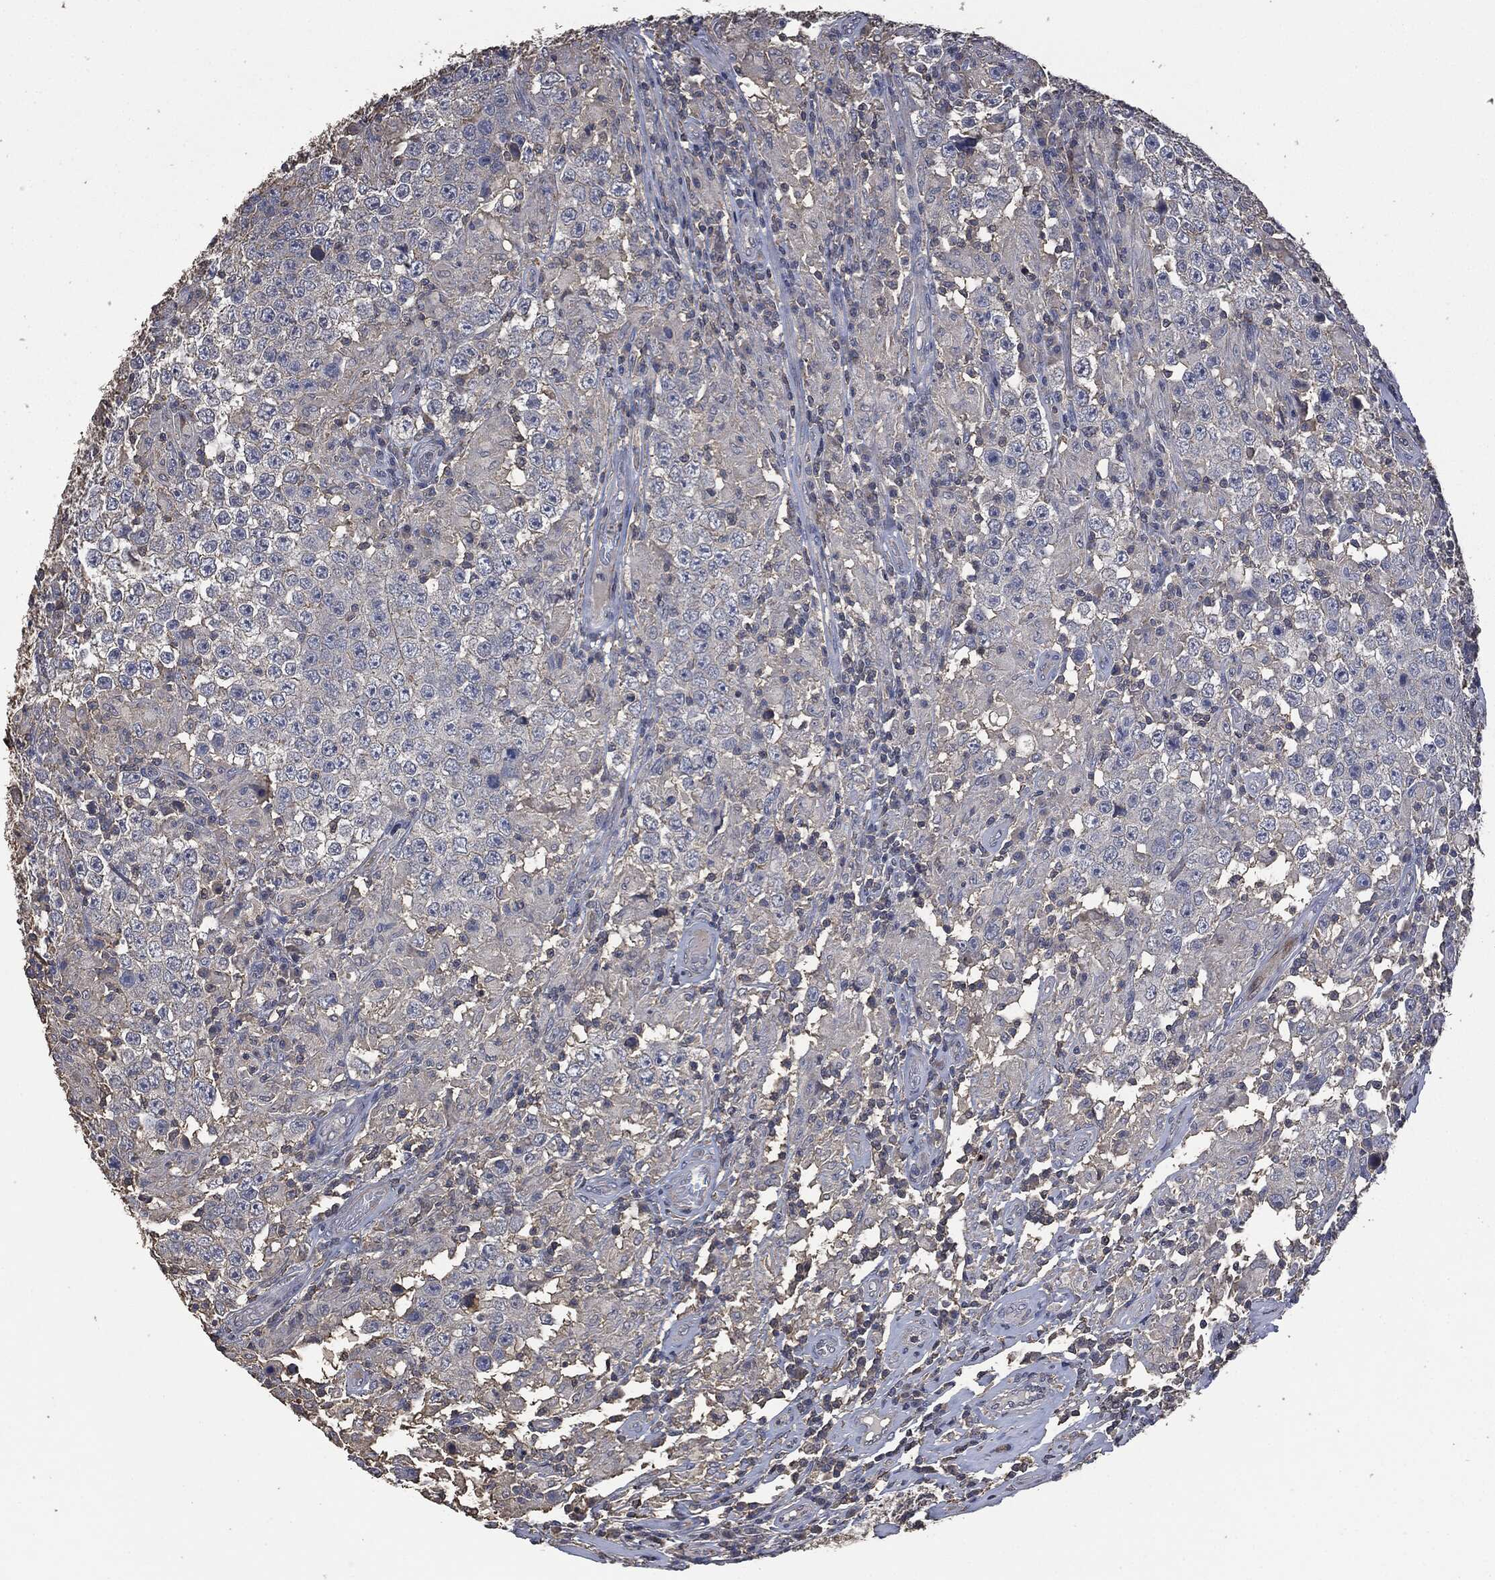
{"staining": {"intensity": "negative", "quantity": "none", "location": "none"}, "tissue": "testis cancer", "cell_type": "Tumor cells", "image_type": "cancer", "snomed": [{"axis": "morphology", "description": "Seminoma, NOS"}, {"axis": "morphology", "description": "Carcinoma, Embryonal, NOS"}, {"axis": "topography", "description": "Testis"}], "caption": "This micrograph is of testis cancer stained with immunohistochemistry to label a protein in brown with the nuclei are counter-stained blue. There is no expression in tumor cells.", "gene": "MSLN", "patient": {"sex": "male", "age": 41}}